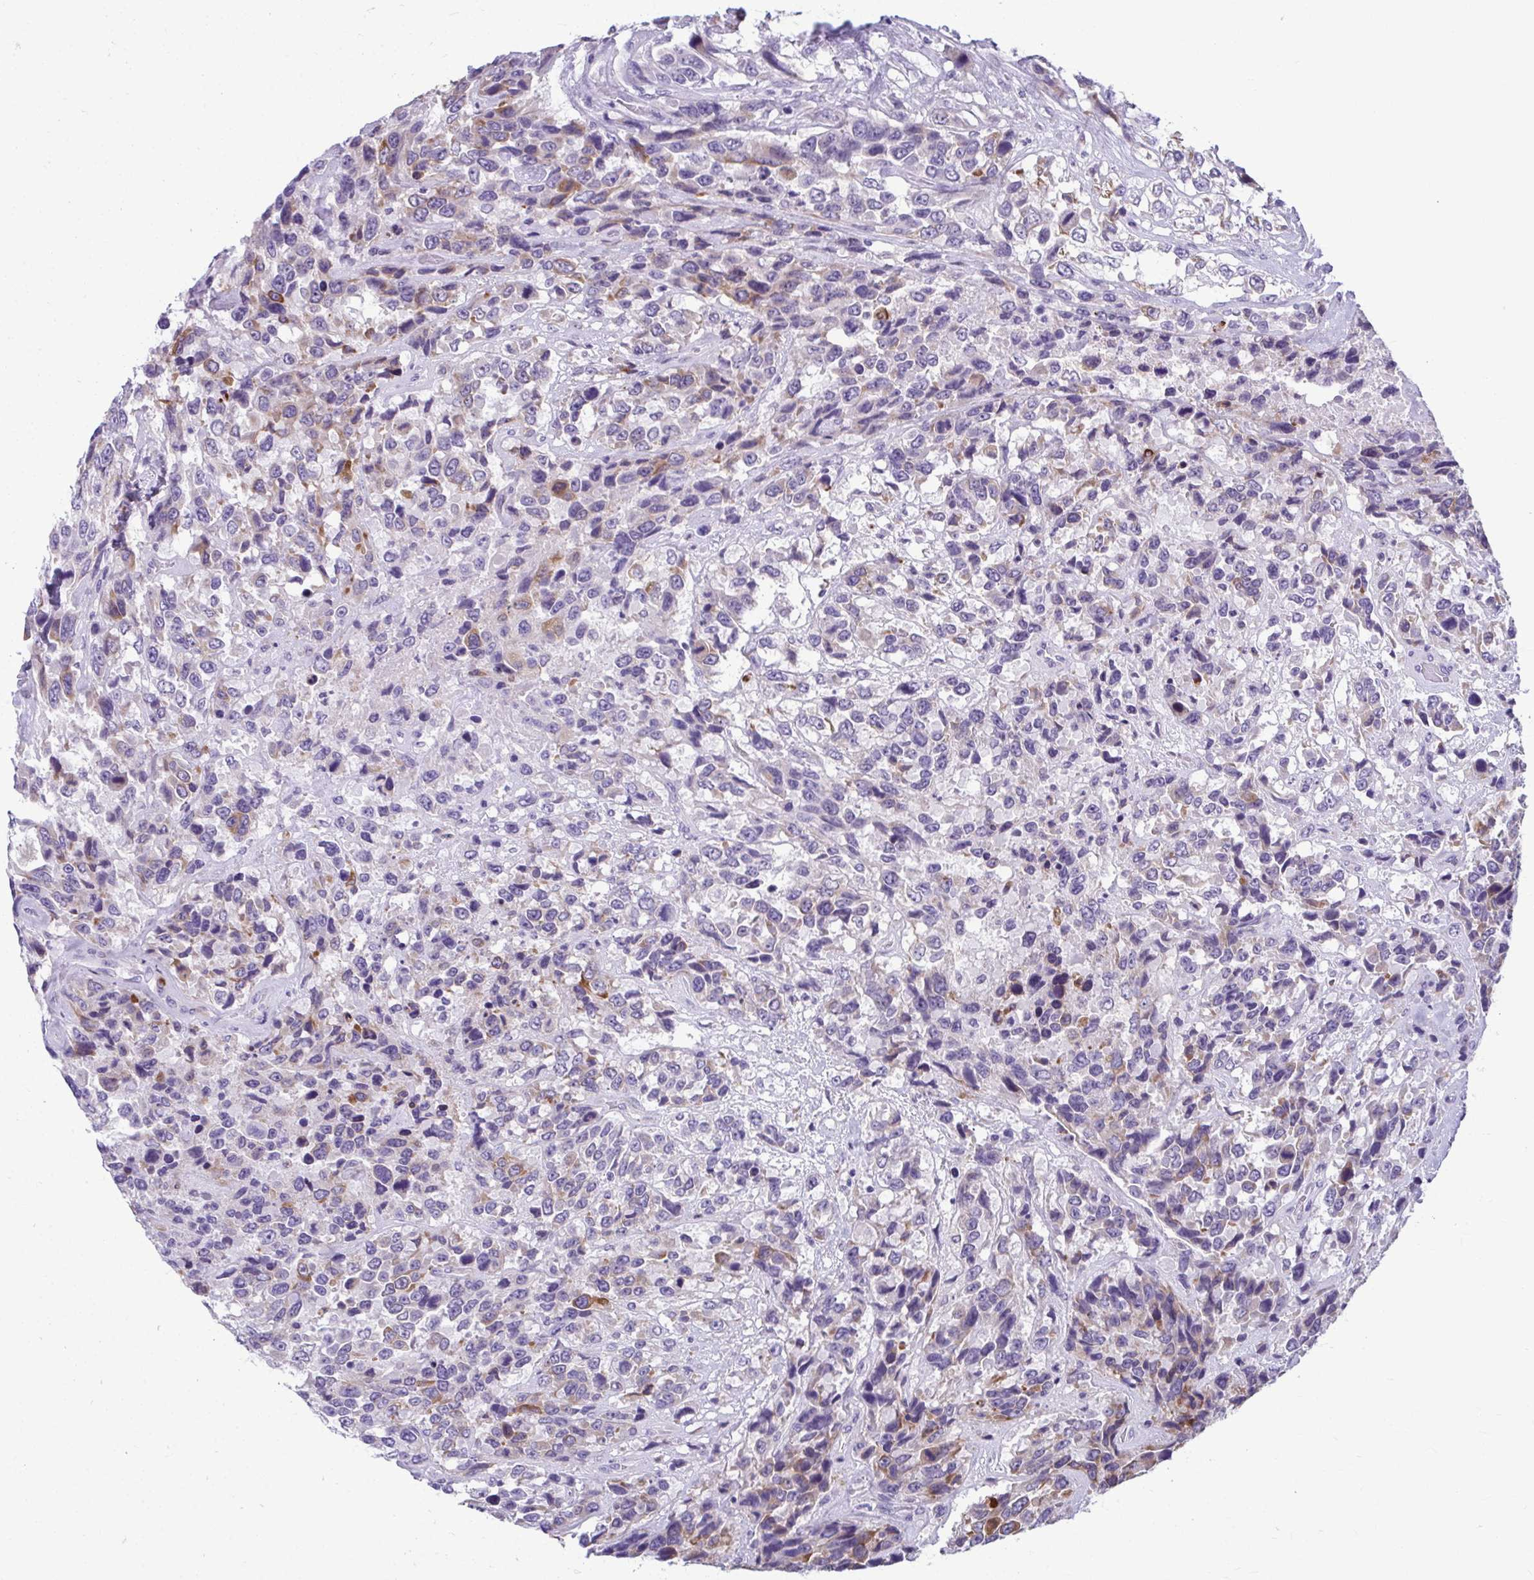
{"staining": {"intensity": "moderate", "quantity": "<25%", "location": "cytoplasmic/membranous"}, "tissue": "urothelial cancer", "cell_type": "Tumor cells", "image_type": "cancer", "snomed": [{"axis": "morphology", "description": "Urothelial carcinoma, High grade"}, {"axis": "topography", "description": "Urinary bladder"}], "caption": "A photomicrograph of human urothelial carcinoma (high-grade) stained for a protein reveals moderate cytoplasmic/membranous brown staining in tumor cells.", "gene": "SERPINI1", "patient": {"sex": "female", "age": 70}}